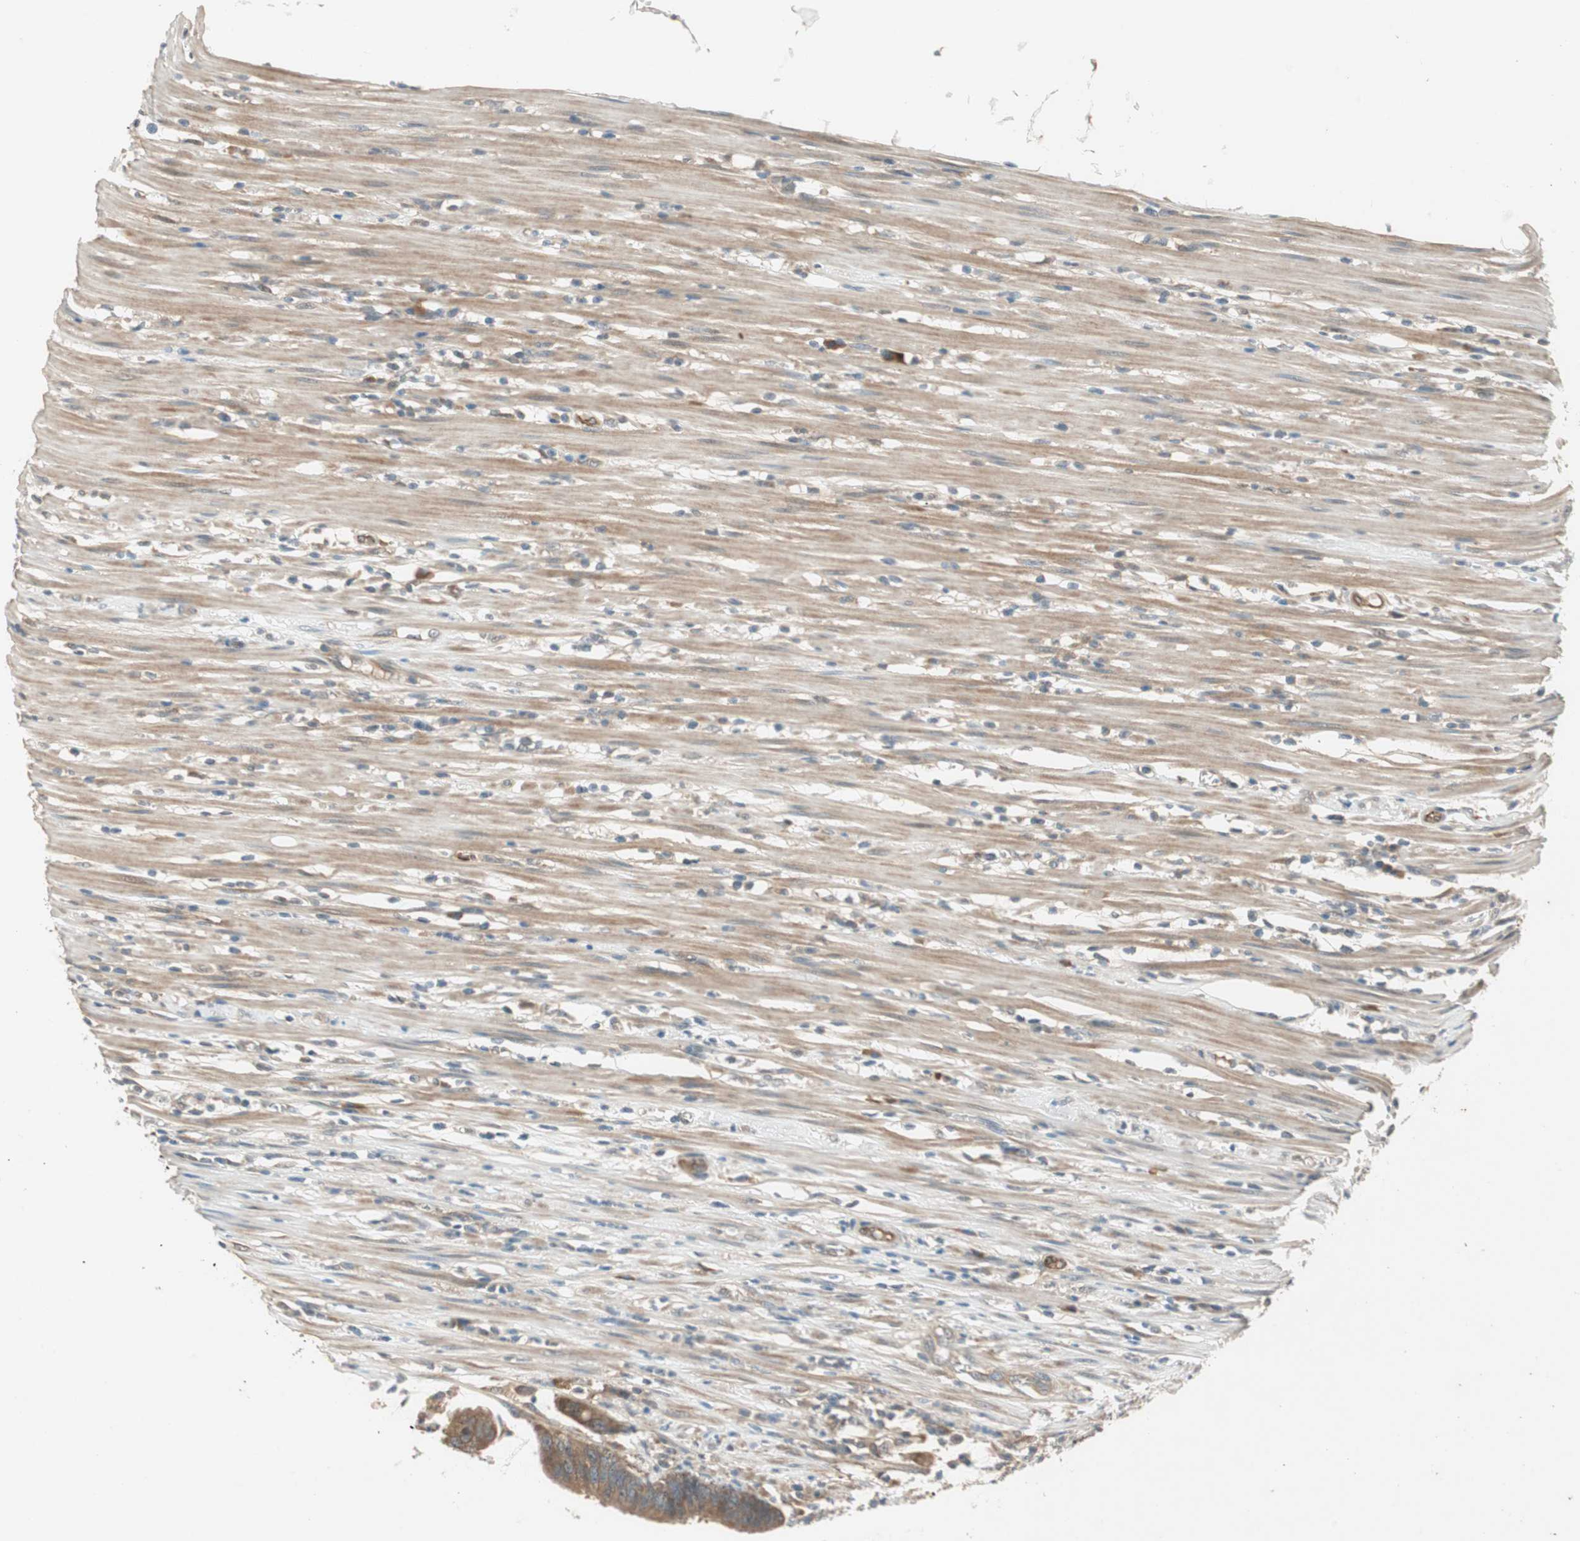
{"staining": {"intensity": "moderate", "quantity": ">75%", "location": "cytoplasmic/membranous"}, "tissue": "colorectal cancer", "cell_type": "Tumor cells", "image_type": "cancer", "snomed": [{"axis": "morphology", "description": "Adenocarcinoma, NOS"}, {"axis": "topography", "description": "Rectum"}], "caption": "DAB immunohistochemical staining of colorectal cancer (adenocarcinoma) displays moderate cytoplasmic/membranous protein staining in about >75% of tumor cells.", "gene": "NCLN", "patient": {"sex": "female", "age": 66}}